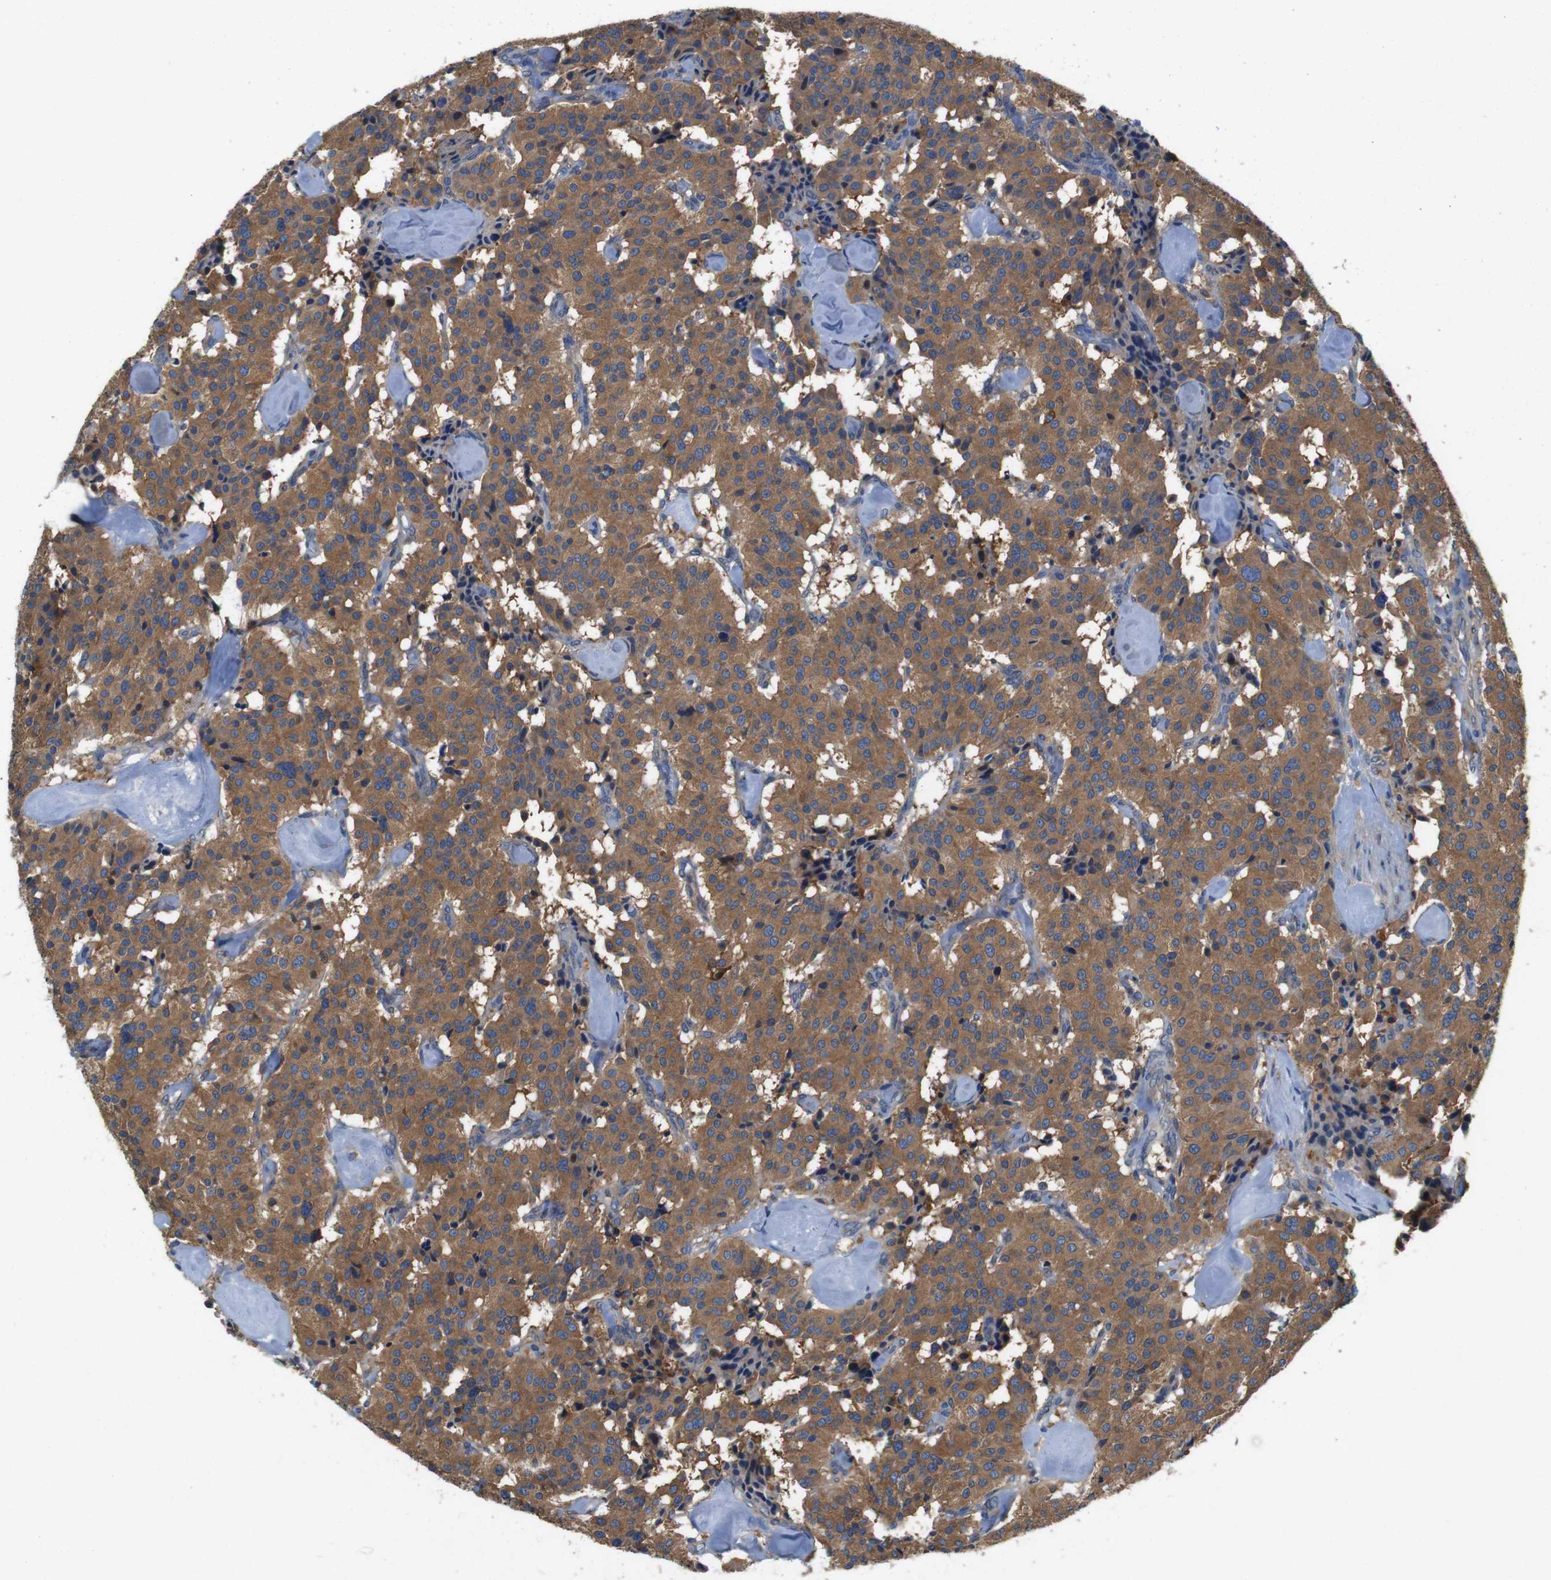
{"staining": {"intensity": "moderate", "quantity": ">75%", "location": "cytoplasmic/membranous"}, "tissue": "carcinoid", "cell_type": "Tumor cells", "image_type": "cancer", "snomed": [{"axis": "morphology", "description": "Carcinoid, malignant, NOS"}, {"axis": "topography", "description": "Lung"}], "caption": "There is medium levels of moderate cytoplasmic/membranous staining in tumor cells of carcinoid, as demonstrated by immunohistochemical staining (brown color).", "gene": "DCTN1", "patient": {"sex": "male", "age": 30}}